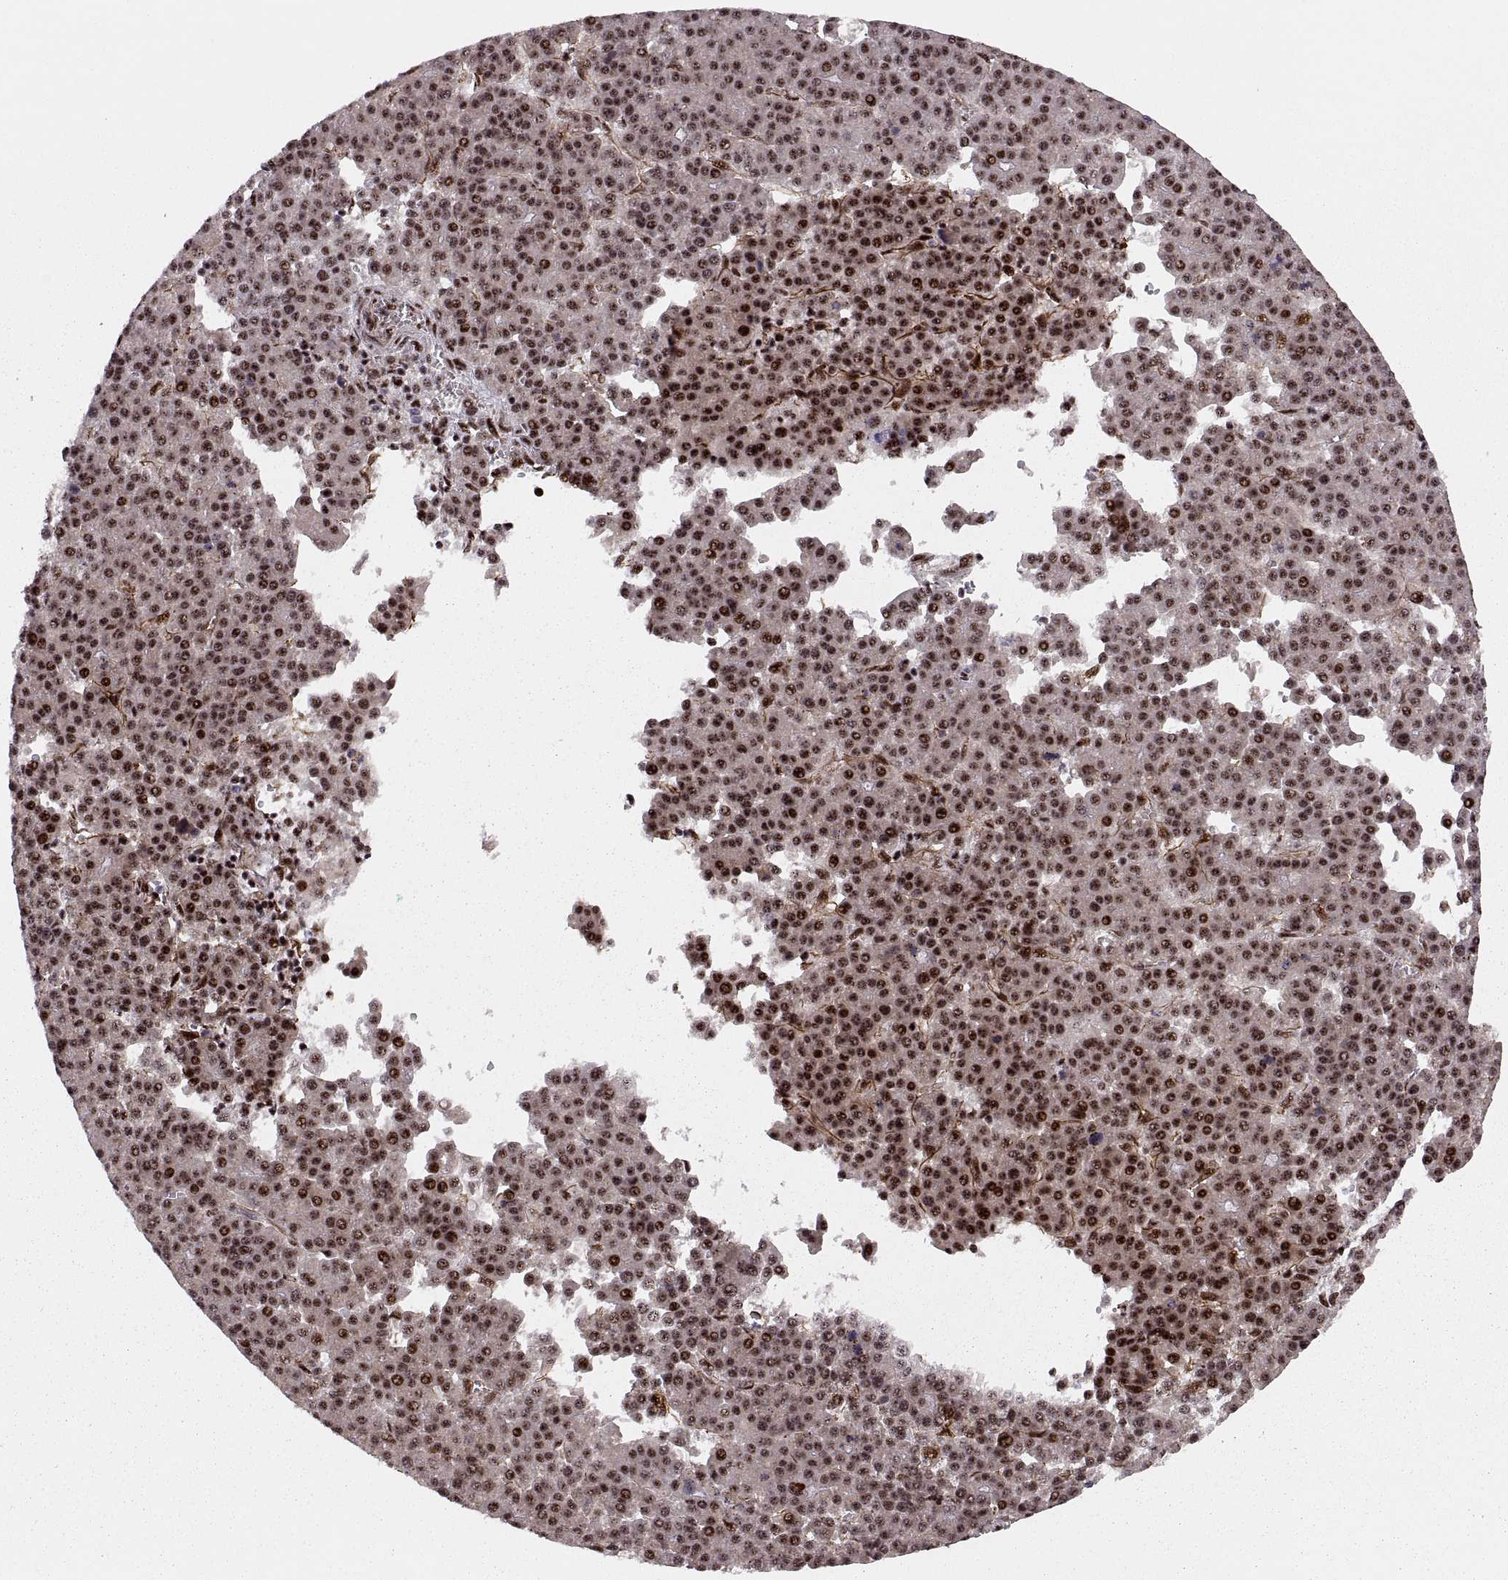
{"staining": {"intensity": "strong", "quantity": ">75%", "location": "nuclear"}, "tissue": "liver cancer", "cell_type": "Tumor cells", "image_type": "cancer", "snomed": [{"axis": "morphology", "description": "Carcinoma, Hepatocellular, NOS"}, {"axis": "topography", "description": "Liver"}], "caption": "The immunohistochemical stain shows strong nuclear staining in tumor cells of hepatocellular carcinoma (liver) tissue. Nuclei are stained in blue.", "gene": "ZCCHC17", "patient": {"sex": "female", "age": 58}}